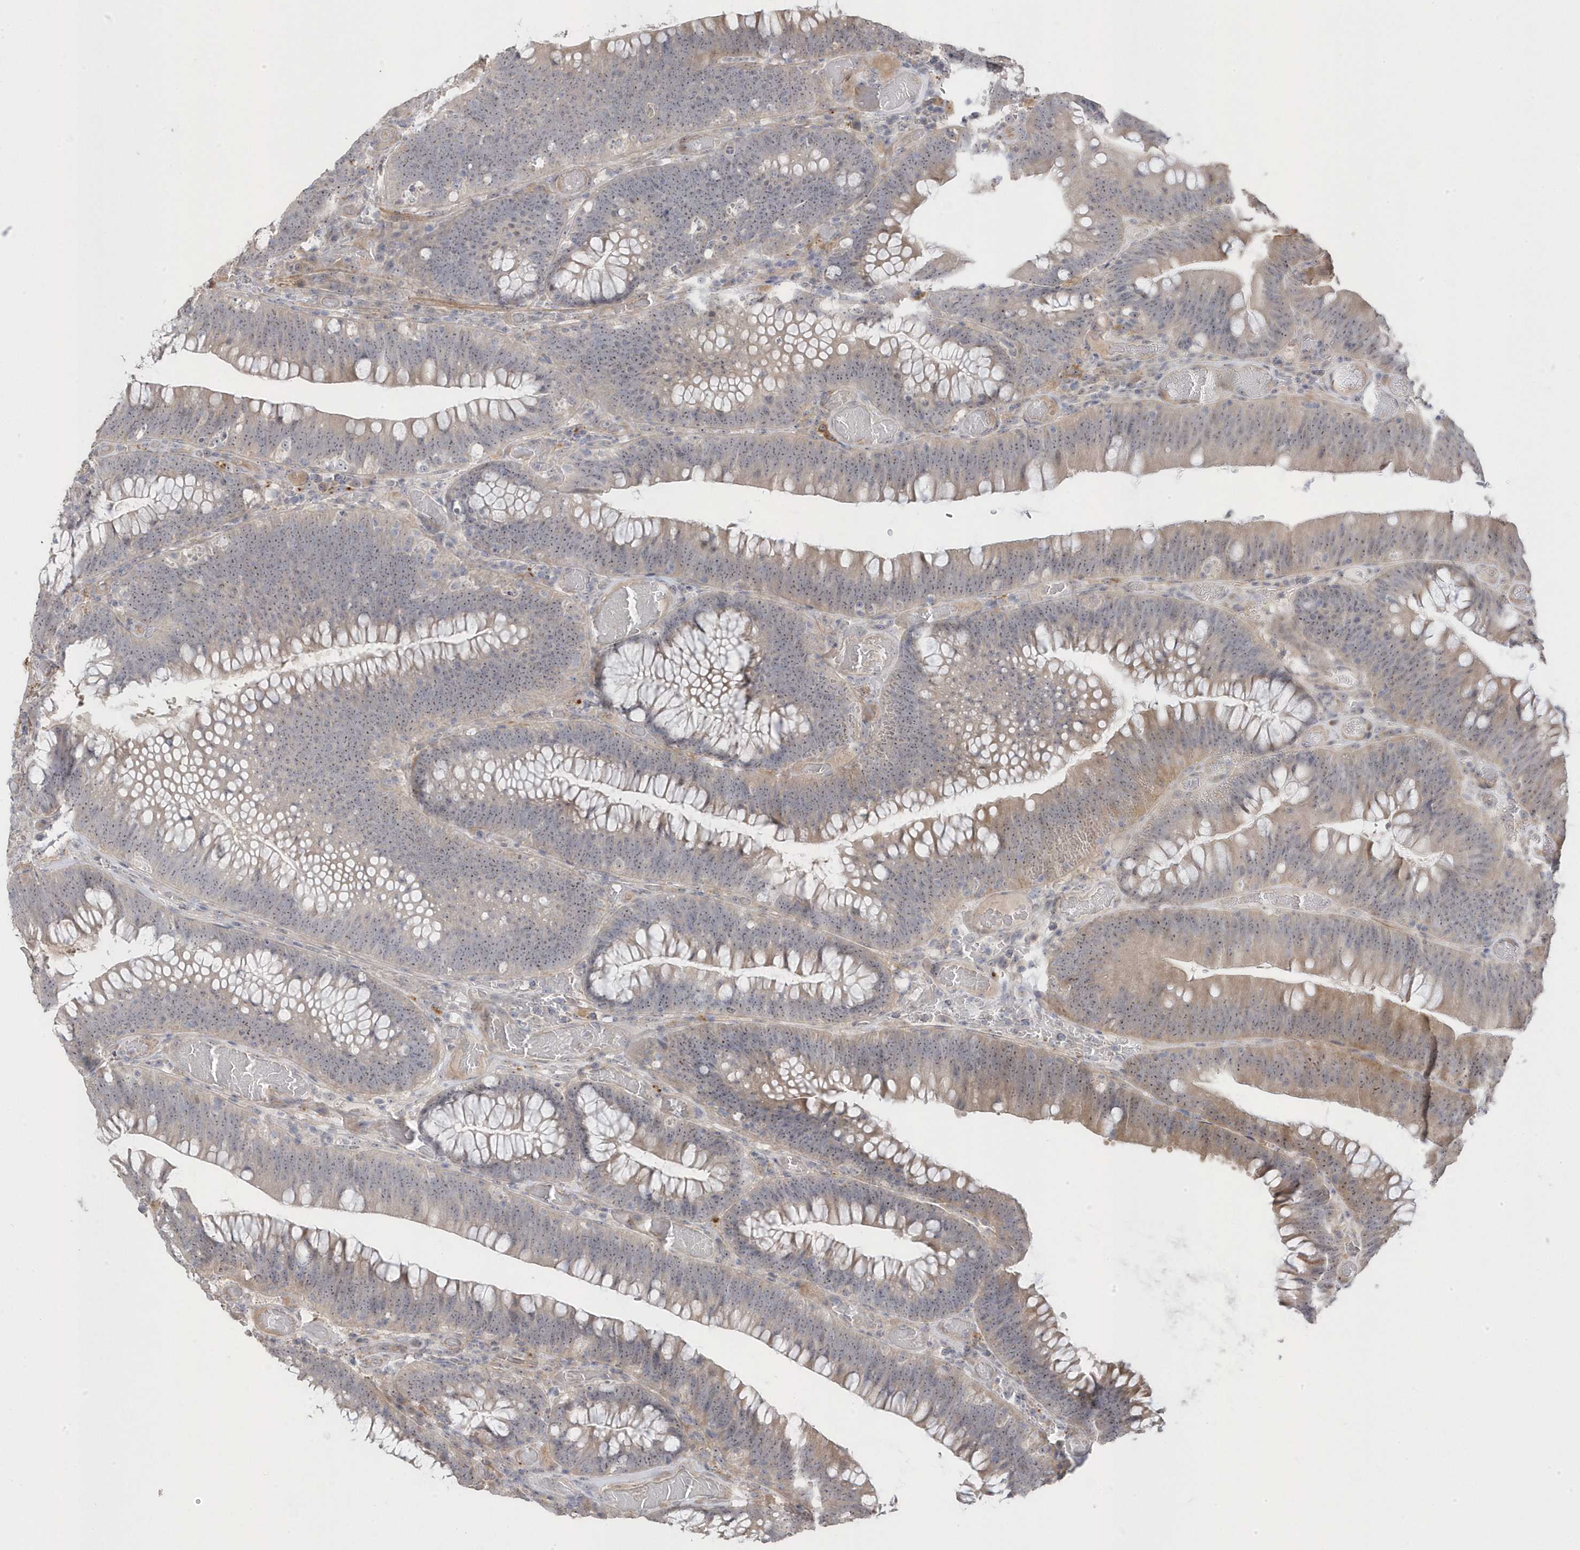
{"staining": {"intensity": "moderate", "quantity": "<25%", "location": "cytoplasmic/membranous"}, "tissue": "colorectal cancer", "cell_type": "Tumor cells", "image_type": "cancer", "snomed": [{"axis": "morphology", "description": "Normal tissue, NOS"}, {"axis": "topography", "description": "Colon"}], "caption": "Immunohistochemistry (IHC) of colorectal cancer demonstrates low levels of moderate cytoplasmic/membranous expression in approximately <25% of tumor cells. Nuclei are stained in blue.", "gene": "GTPBP6", "patient": {"sex": "female", "age": 82}}